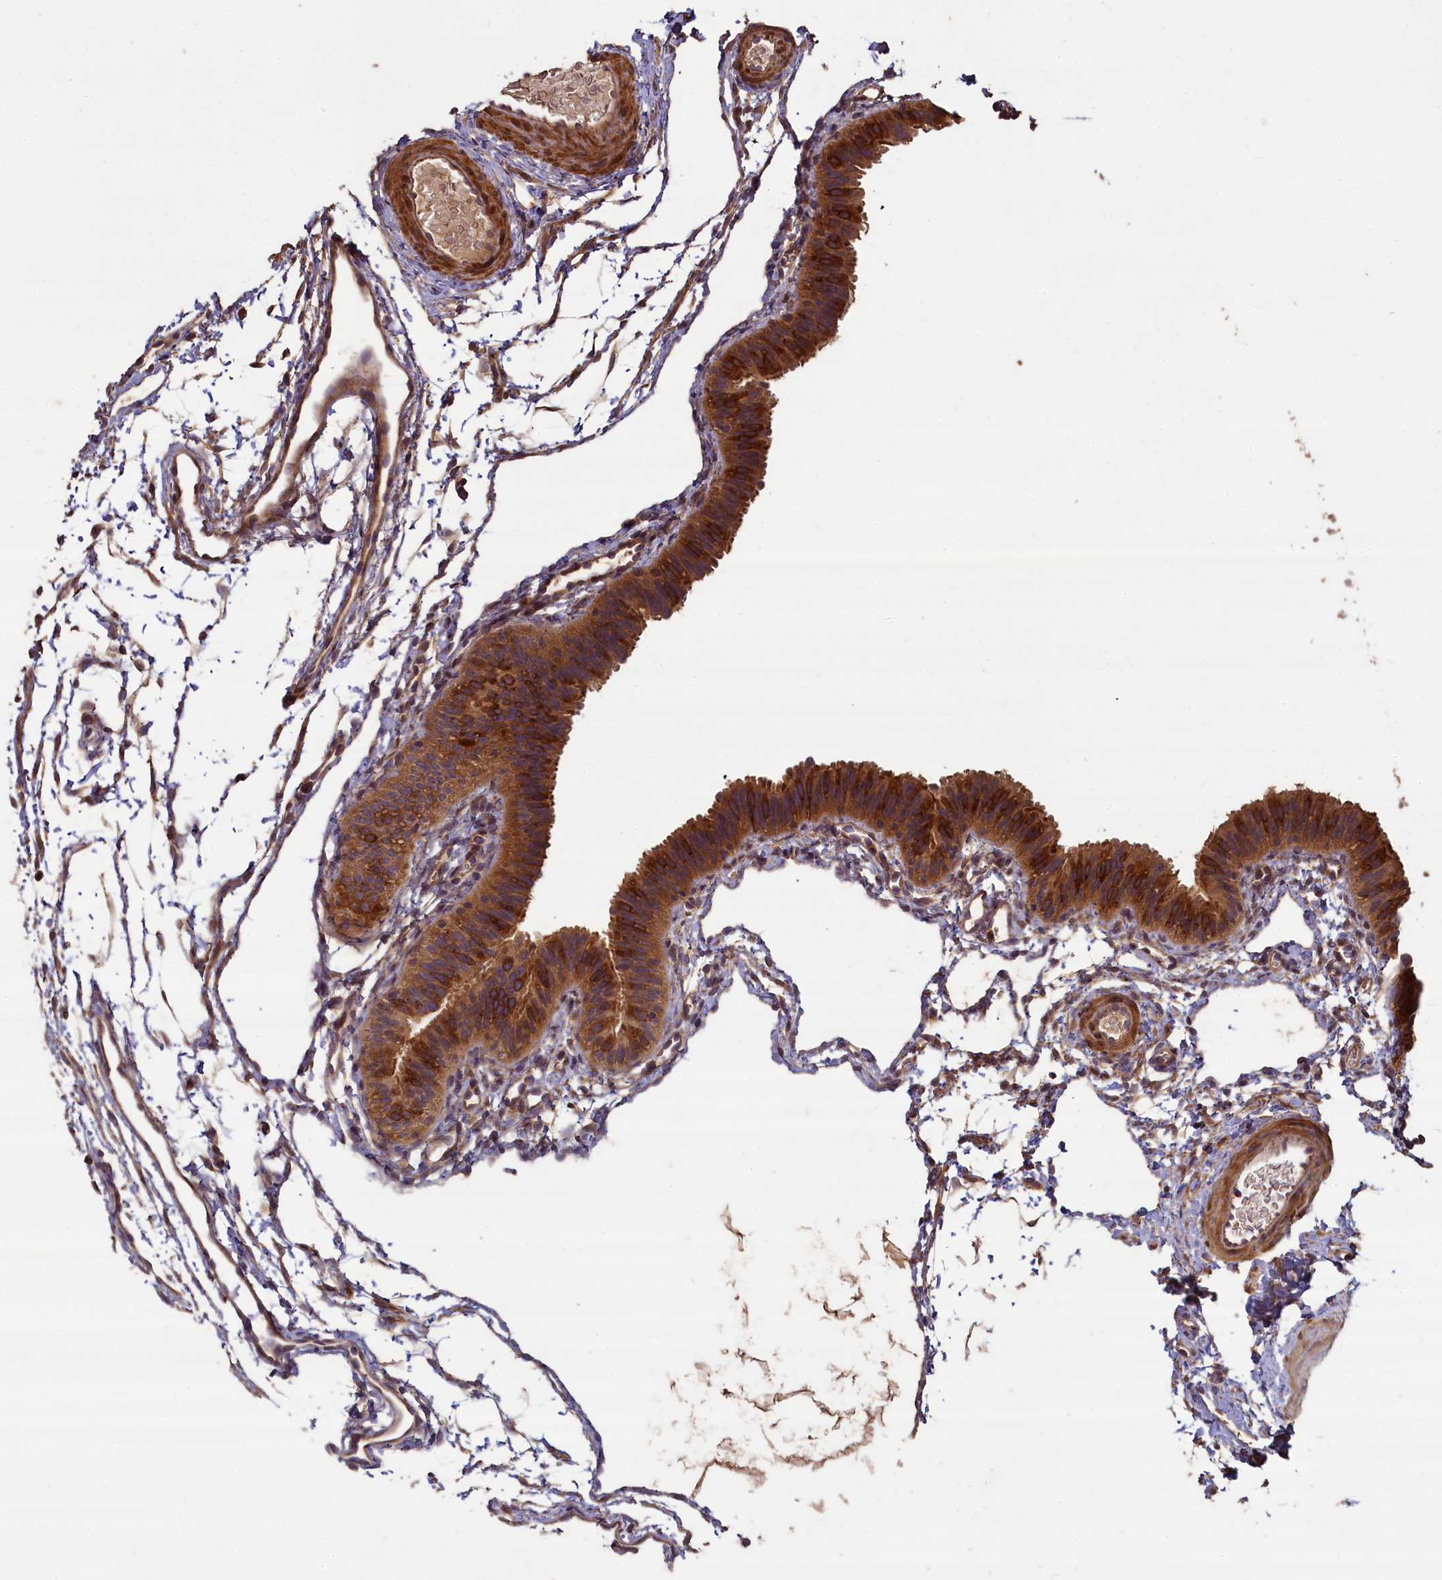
{"staining": {"intensity": "strong", "quantity": ">75%", "location": "cytoplasmic/membranous"}, "tissue": "fallopian tube", "cell_type": "Glandular cells", "image_type": "normal", "snomed": [{"axis": "morphology", "description": "Normal tissue, NOS"}, {"axis": "topography", "description": "Fallopian tube"}], "caption": "High-magnification brightfield microscopy of normal fallopian tube stained with DAB (3,3'-diaminobenzidine) (brown) and counterstained with hematoxylin (blue). glandular cells exhibit strong cytoplasmic/membranous expression is appreciated in approximately>75% of cells.", "gene": "NUDT6", "patient": {"sex": "female", "age": 35}}